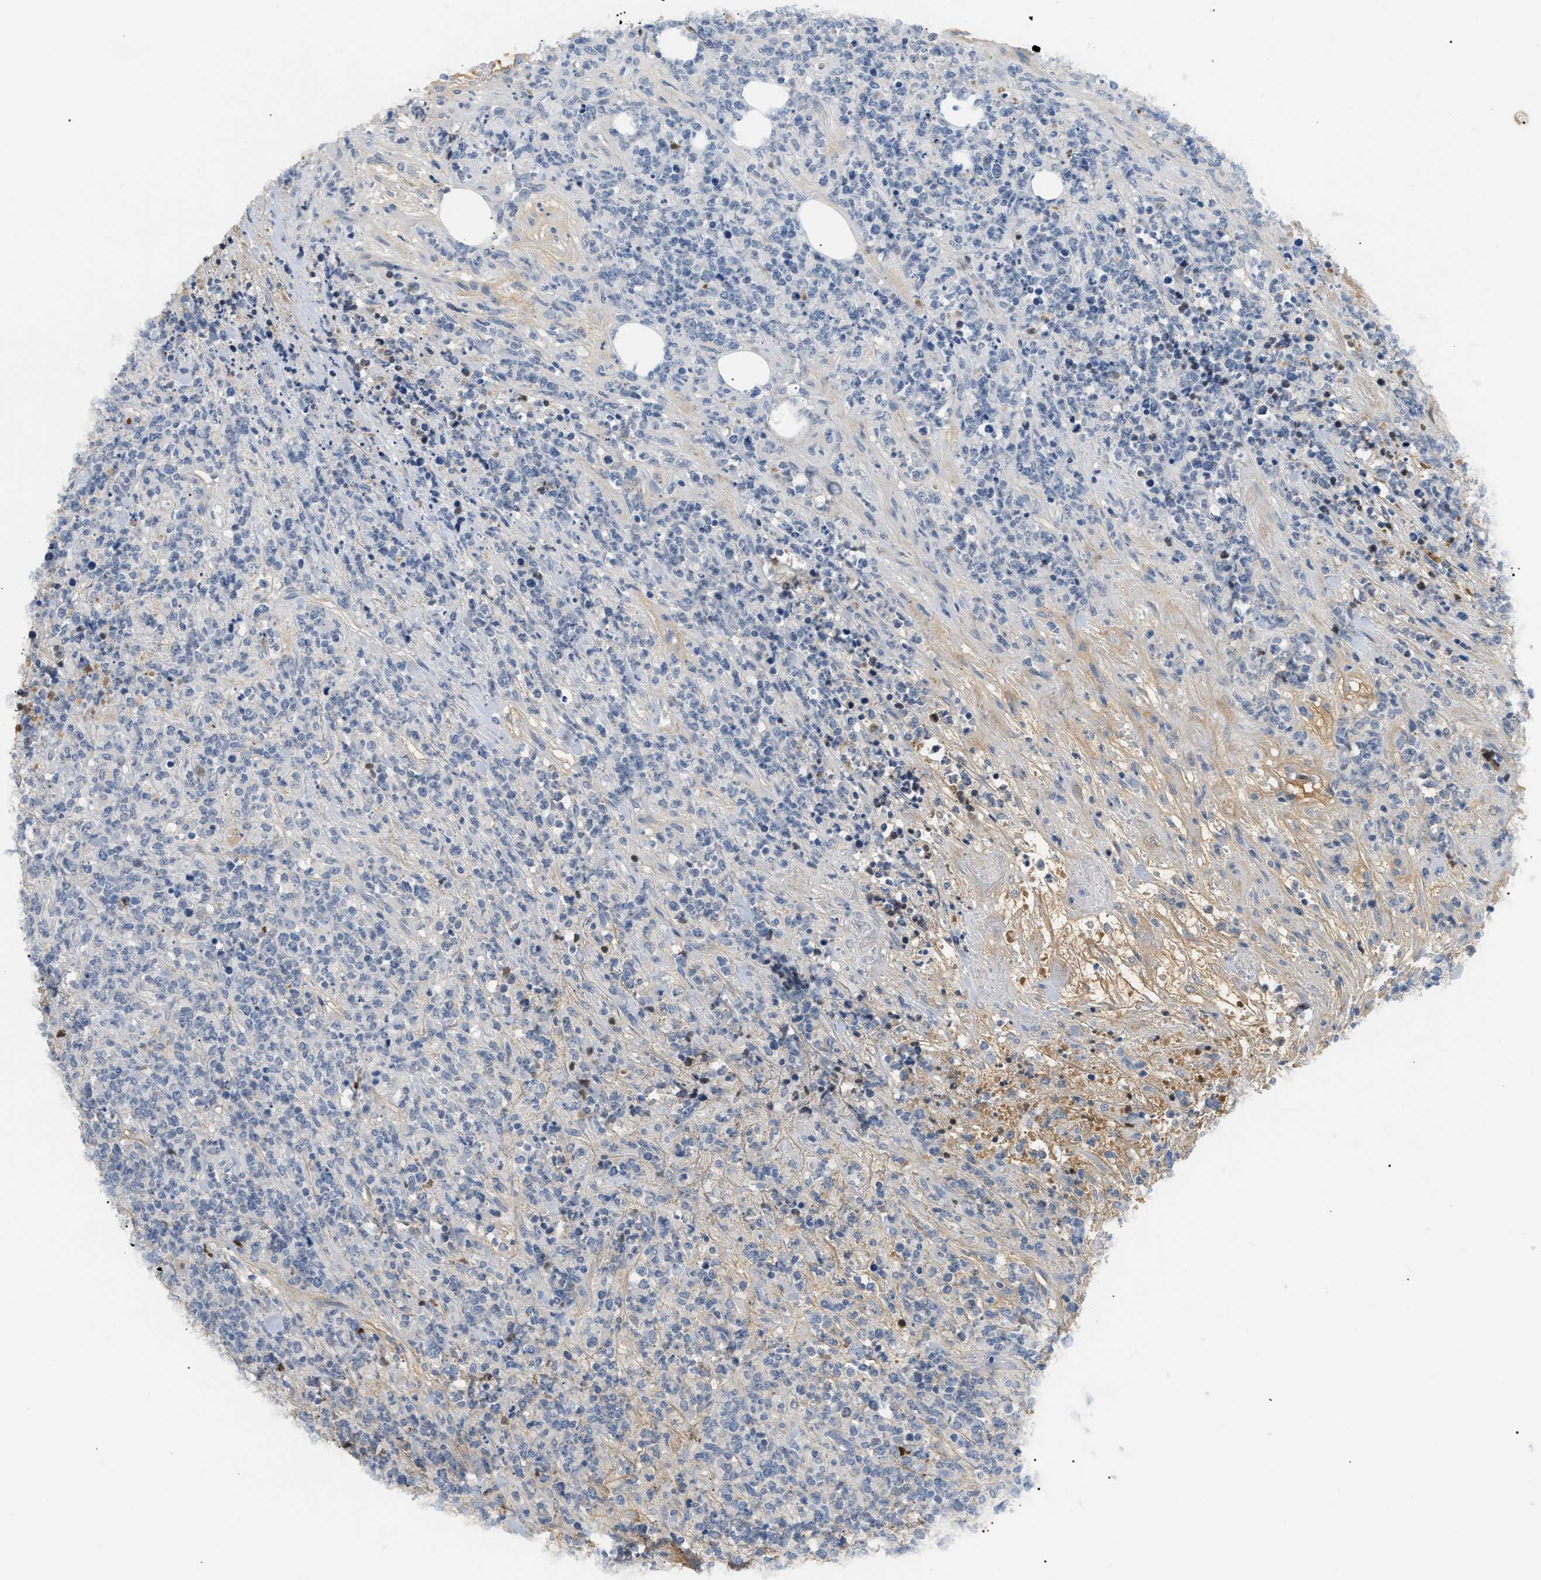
{"staining": {"intensity": "negative", "quantity": "none", "location": "none"}, "tissue": "lymphoma", "cell_type": "Tumor cells", "image_type": "cancer", "snomed": [{"axis": "morphology", "description": "Malignant lymphoma, non-Hodgkin's type, High grade"}, {"axis": "topography", "description": "Soft tissue"}], "caption": "This is an immunohistochemistry micrograph of human lymphoma. There is no positivity in tumor cells.", "gene": "CFH", "patient": {"sex": "male", "age": 18}}